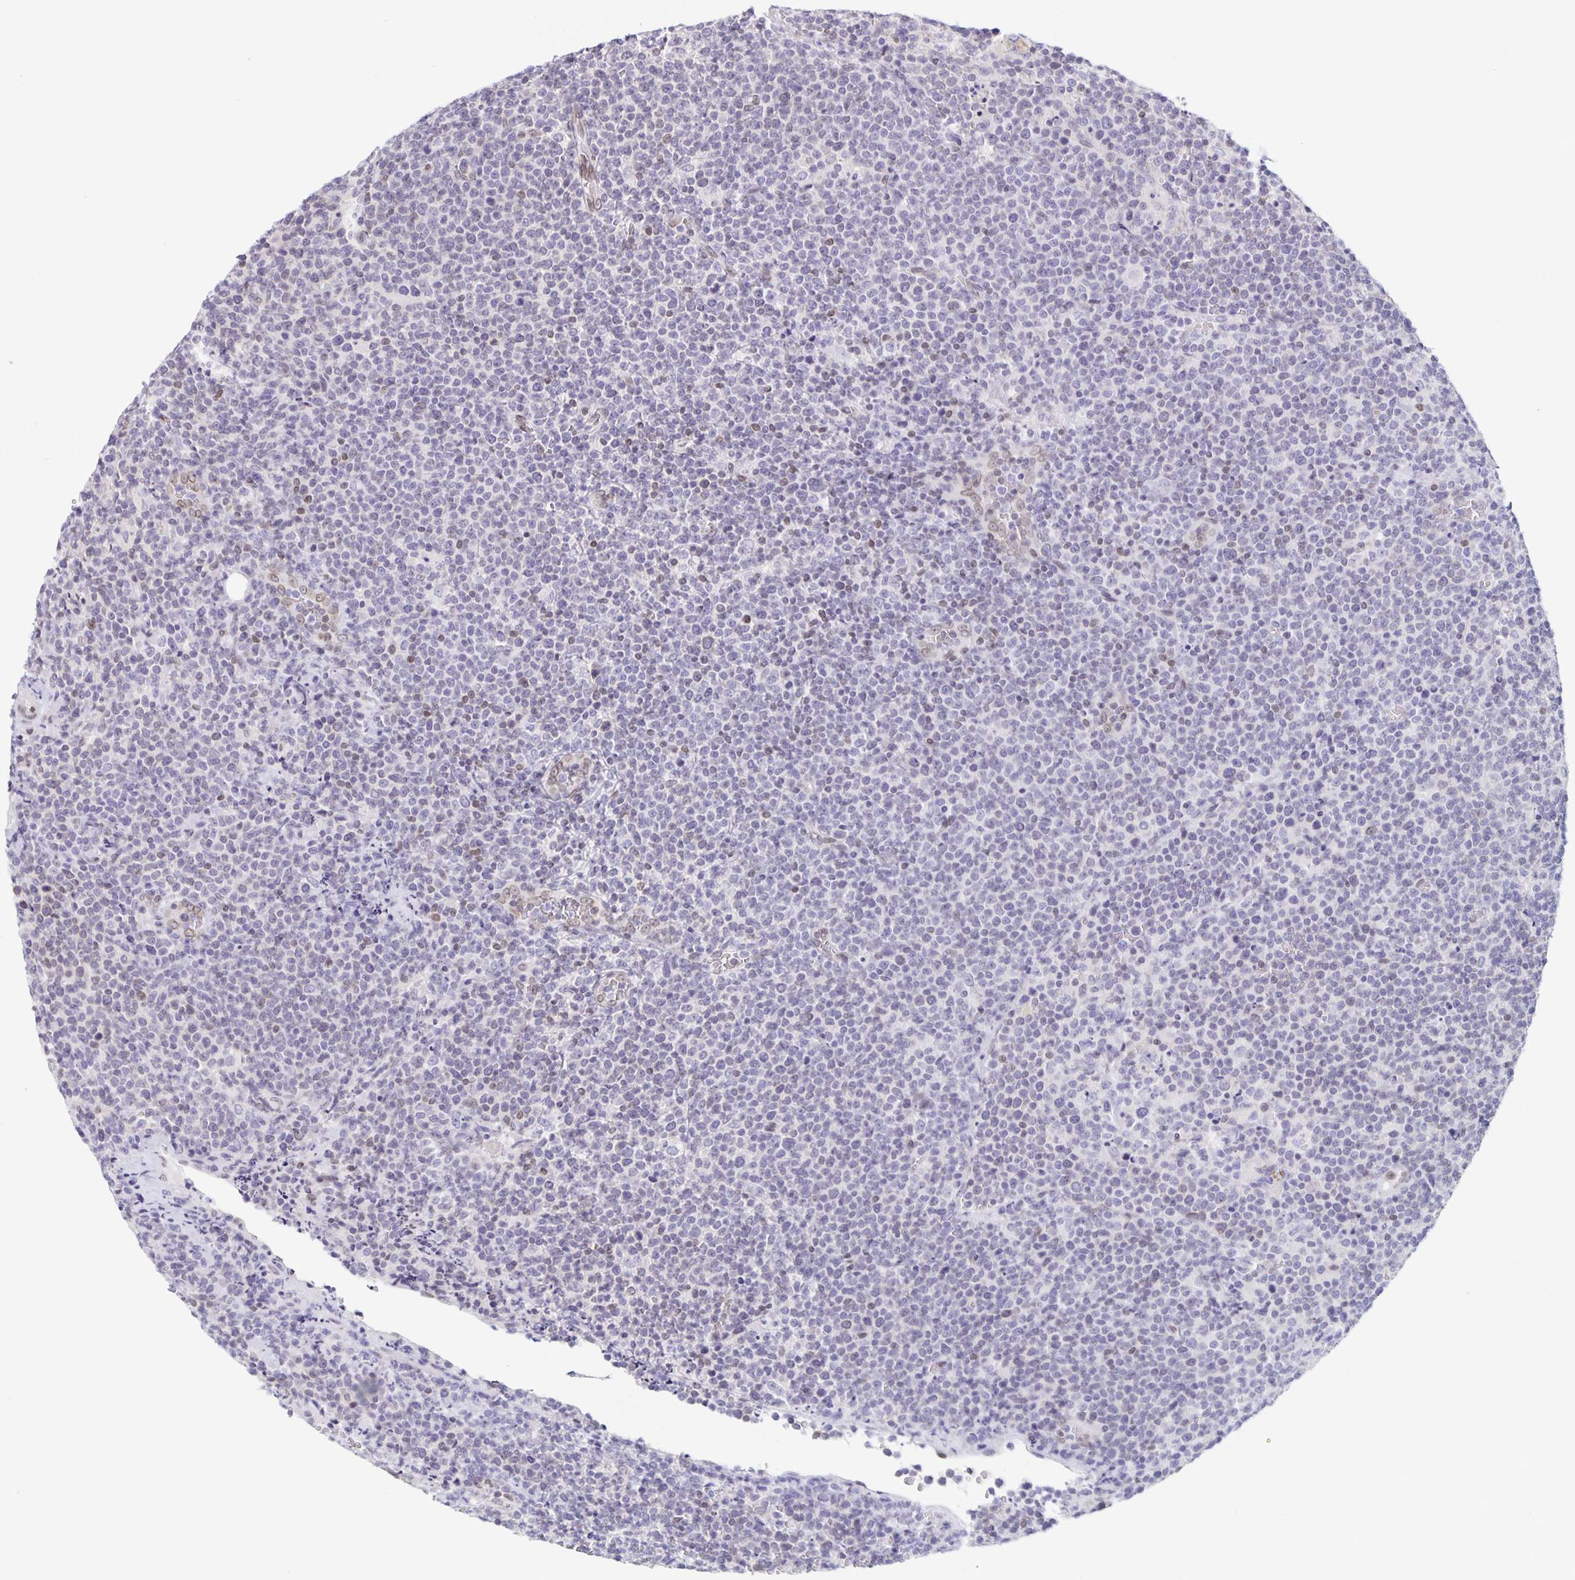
{"staining": {"intensity": "negative", "quantity": "none", "location": "none"}, "tissue": "lymphoma", "cell_type": "Tumor cells", "image_type": "cancer", "snomed": [{"axis": "morphology", "description": "Malignant lymphoma, non-Hodgkin's type, High grade"}, {"axis": "topography", "description": "Lymph node"}], "caption": "High magnification brightfield microscopy of malignant lymphoma, non-Hodgkin's type (high-grade) stained with DAB (3,3'-diaminobenzidine) (brown) and counterstained with hematoxylin (blue): tumor cells show no significant positivity. The staining is performed using DAB (3,3'-diaminobenzidine) brown chromogen with nuclei counter-stained in using hematoxylin.", "gene": "SYNE2", "patient": {"sex": "male", "age": 61}}